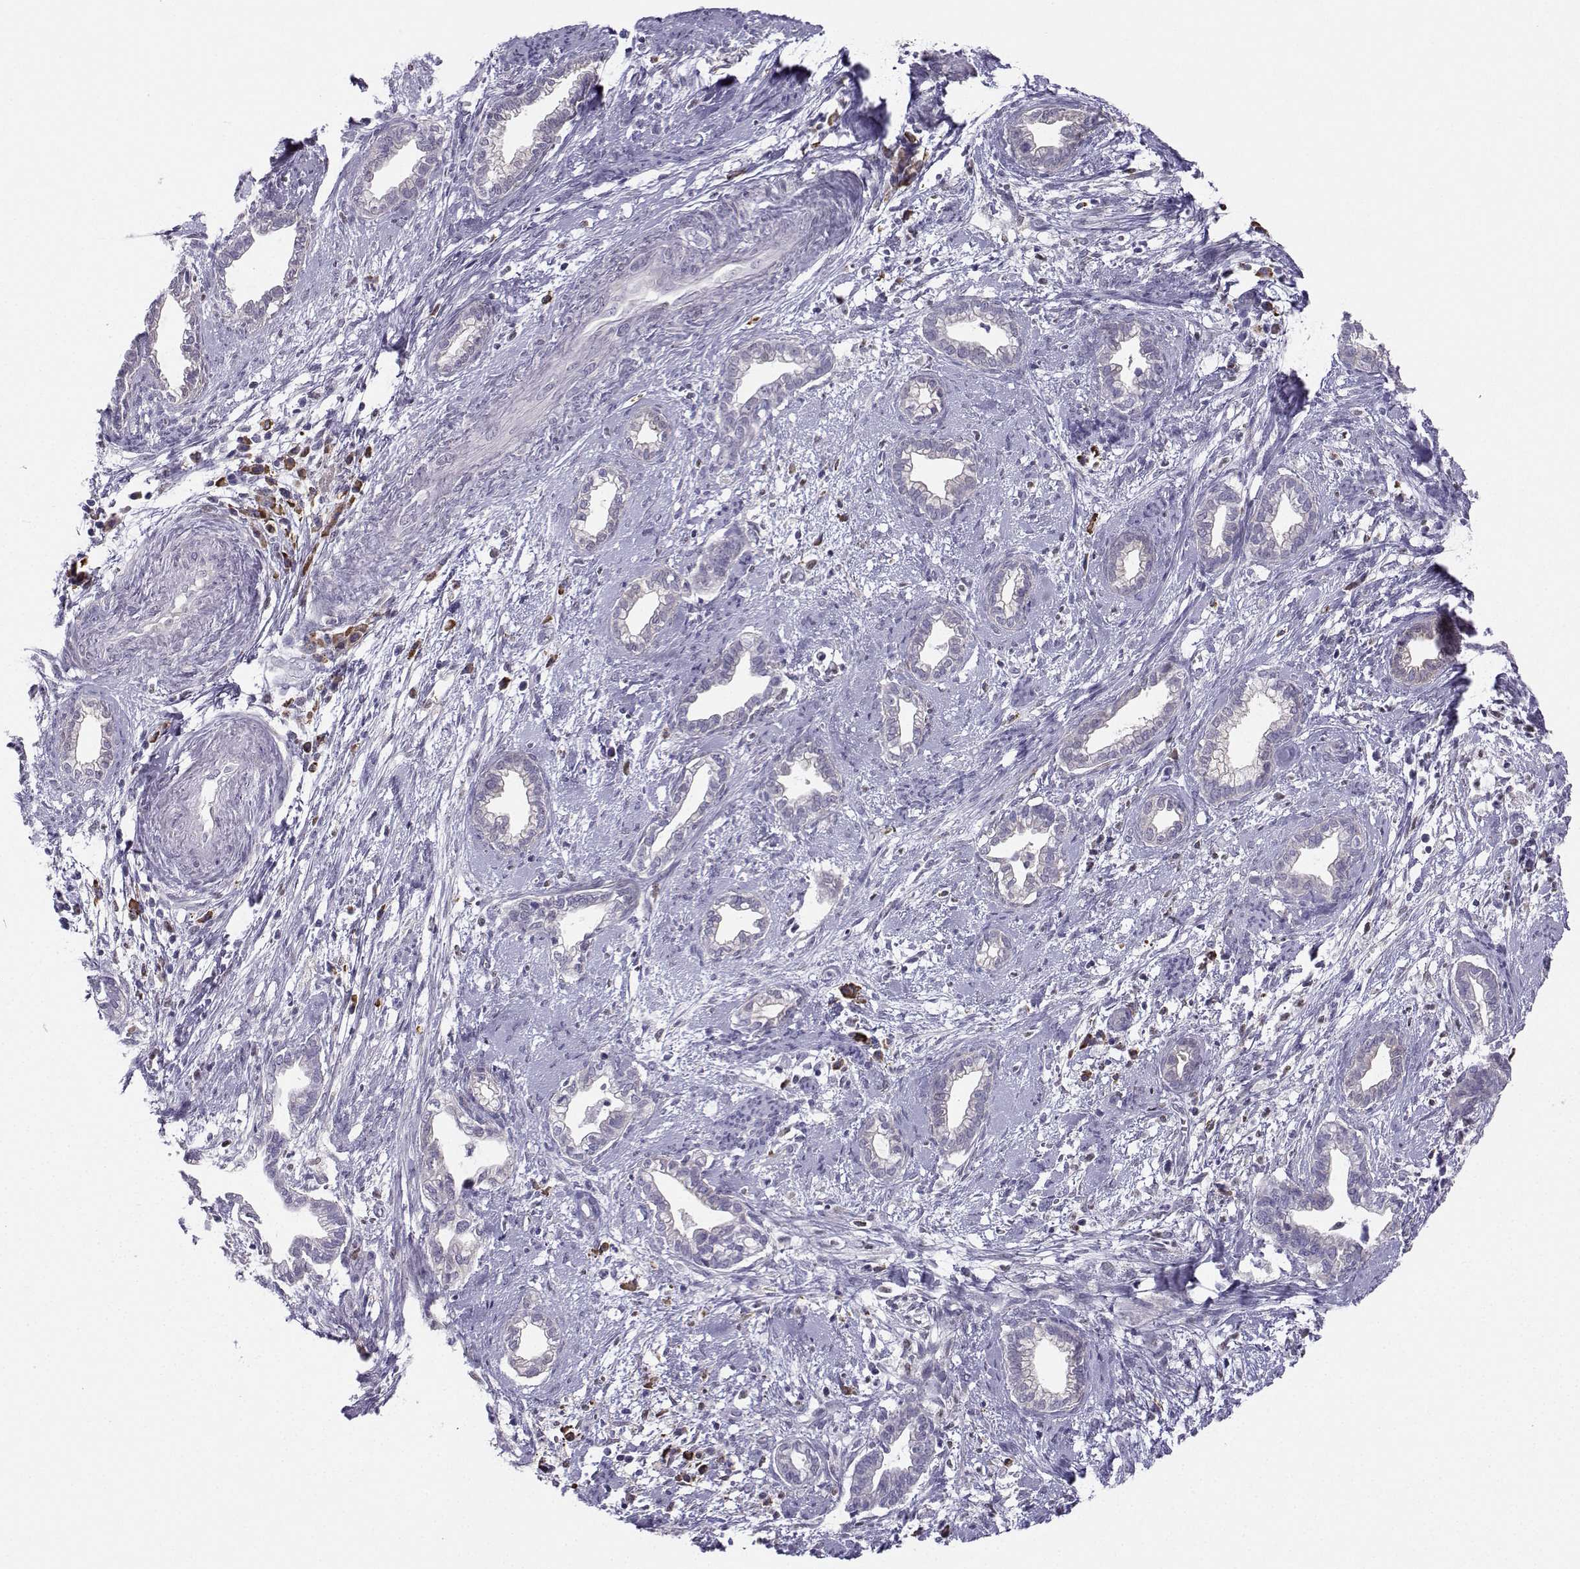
{"staining": {"intensity": "negative", "quantity": "none", "location": "none"}, "tissue": "cervical cancer", "cell_type": "Tumor cells", "image_type": "cancer", "snomed": [{"axis": "morphology", "description": "Adenocarcinoma, NOS"}, {"axis": "topography", "description": "Cervix"}], "caption": "The micrograph demonstrates no significant expression in tumor cells of adenocarcinoma (cervical).", "gene": "DCLK3", "patient": {"sex": "female", "age": 62}}